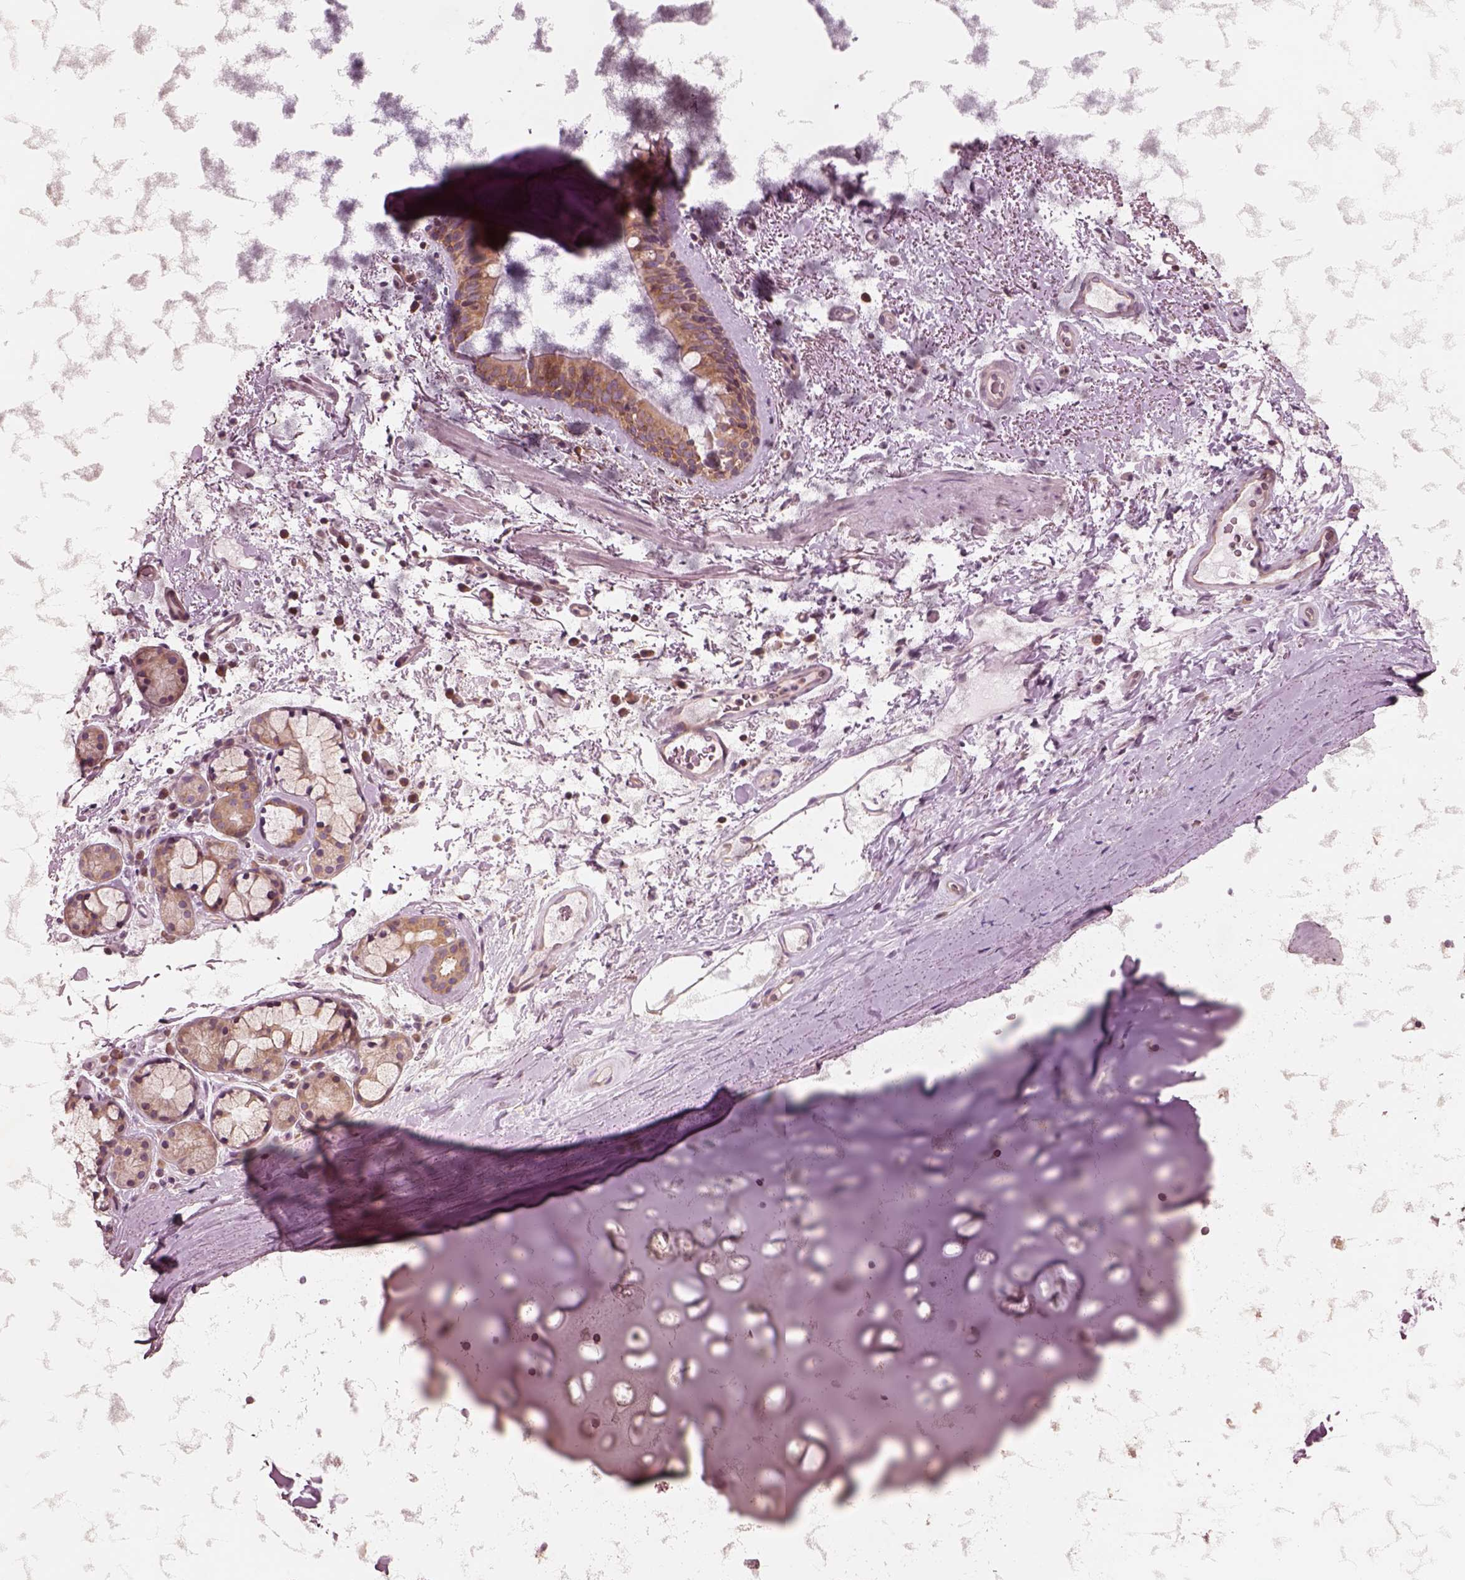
{"staining": {"intensity": "moderate", "quantity": ">75%", "location": "cytoplasmic/membranous"}, "tissue": "bronchus", "cell_type": "Respiratory epithelial cells", "image_type": "normal", "snomed": [{"axis": "morphology", "description": "Normal tissue, NOS"}, {"axis": "topography", "description": "Bronchus"}], "caption": "High-power microscopy captured an immunohistochemistry (IHC) photomicrograph of normal bronchus, revealing moderate cytoplasmic/membranous expression in approximately >75% of respiratory epithelial cells. Ihc stains the protein in brown and the nuclei are stained blue.", "gene": "CNOT2", "patient": {"sex": "female", "age": 64}}